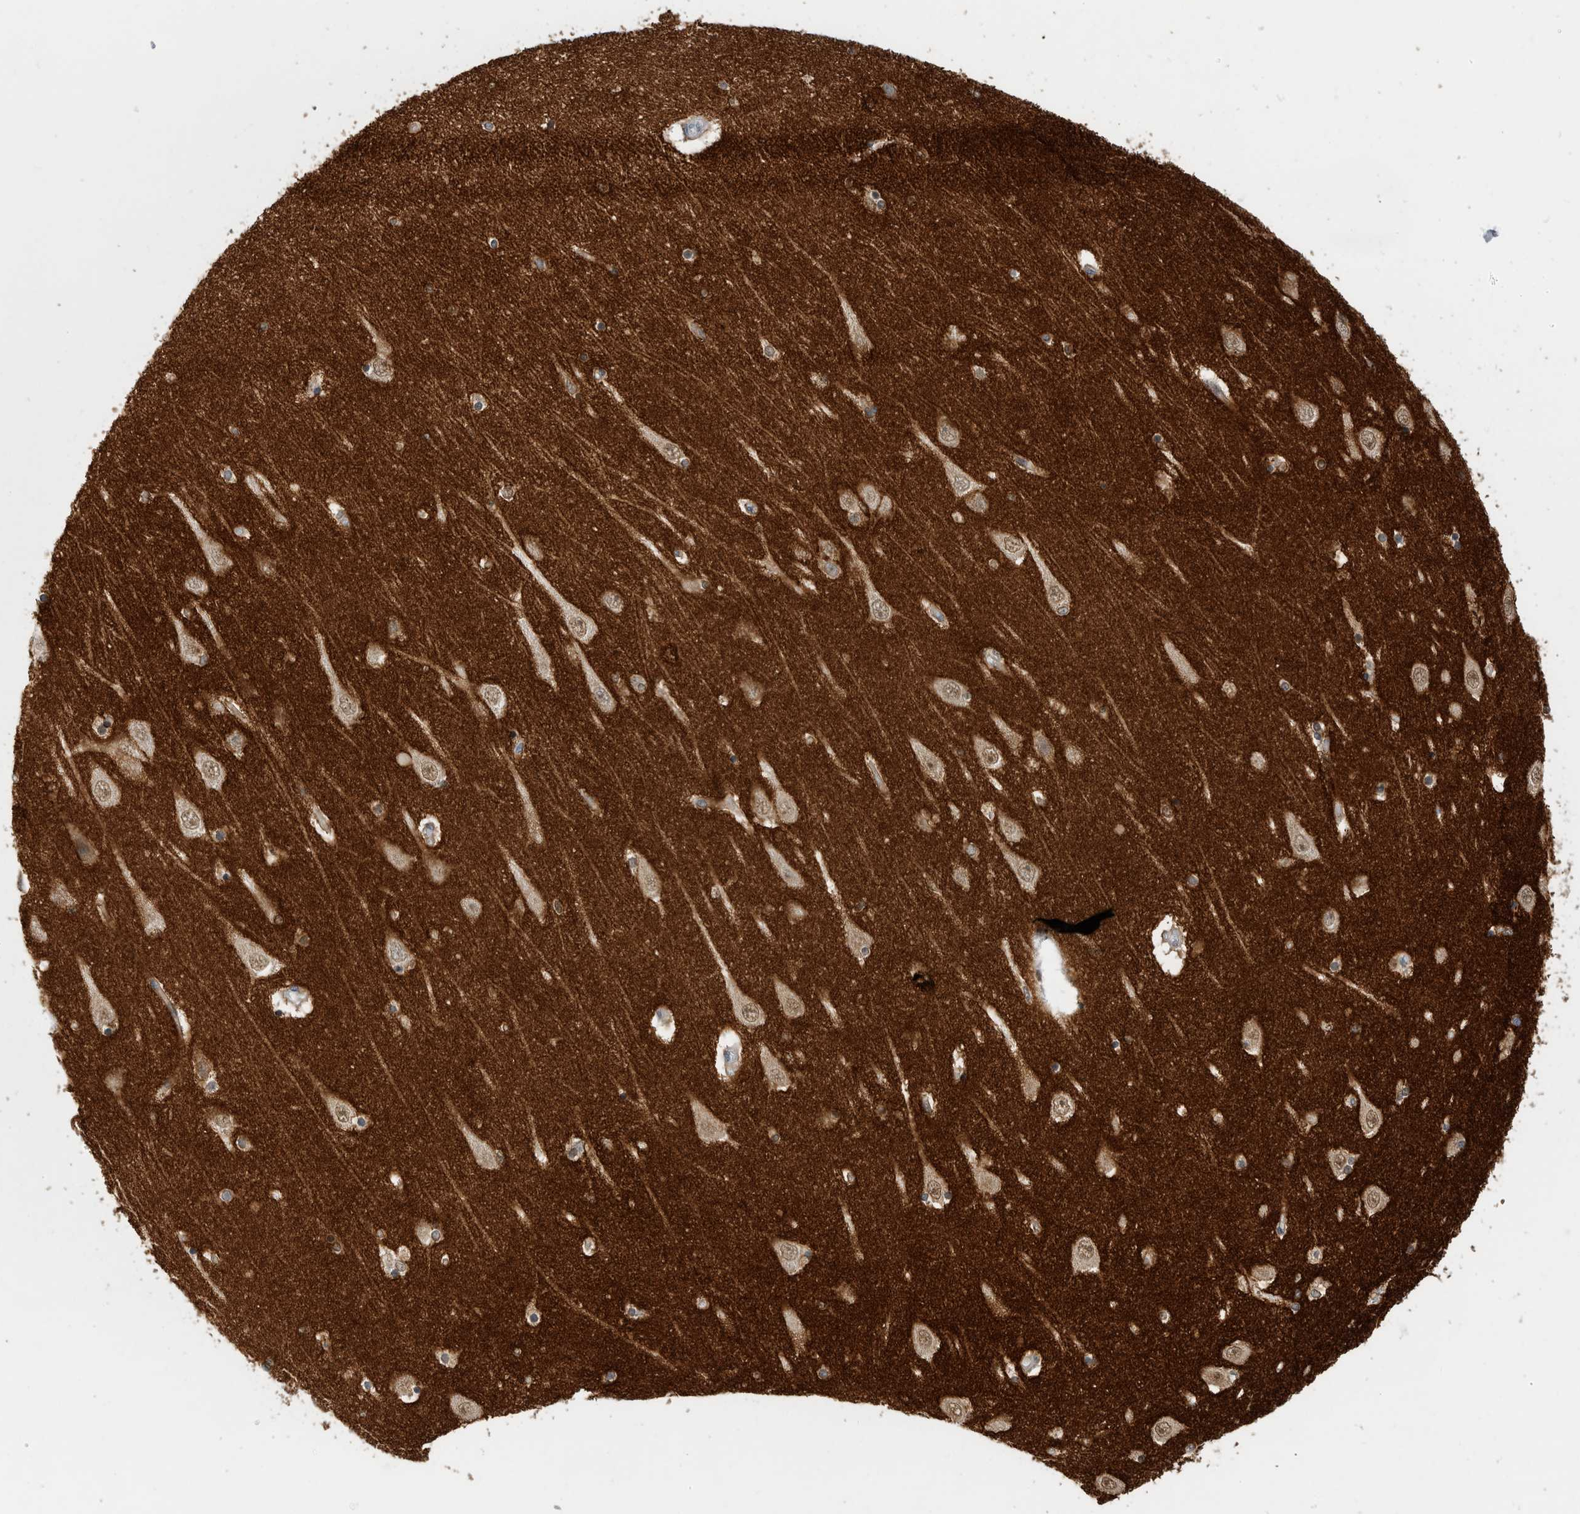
{"staining": {"intensity": "strong", "quantity": "<25%", "location": "cytoplasmic/membranous,nuclear"}, "tissue": "hippocampus", "cell_type": "Glial cells", "image_type": "normal", "snomed": [{"axis": "morphology", "description": "Normal tissue, NOS"}, {"axis": "topography", "description": "Hippocampus"}], "caption": "High-magnification brightfield microscopy of unremarkable hippocampus stained with DAB (brown) and counterstained with hematoxylin (blue). glial cells exhibit strong cytoplasmic/membranous,nuclear positivity is identified in about<25% of cells. The protein is stained brown, and the nuclei are stained in blue (DAB IHC with brightfield microscopy, high magnification).", "gene": "BCAN", "patient": {"sex": "female", "age": 54}}